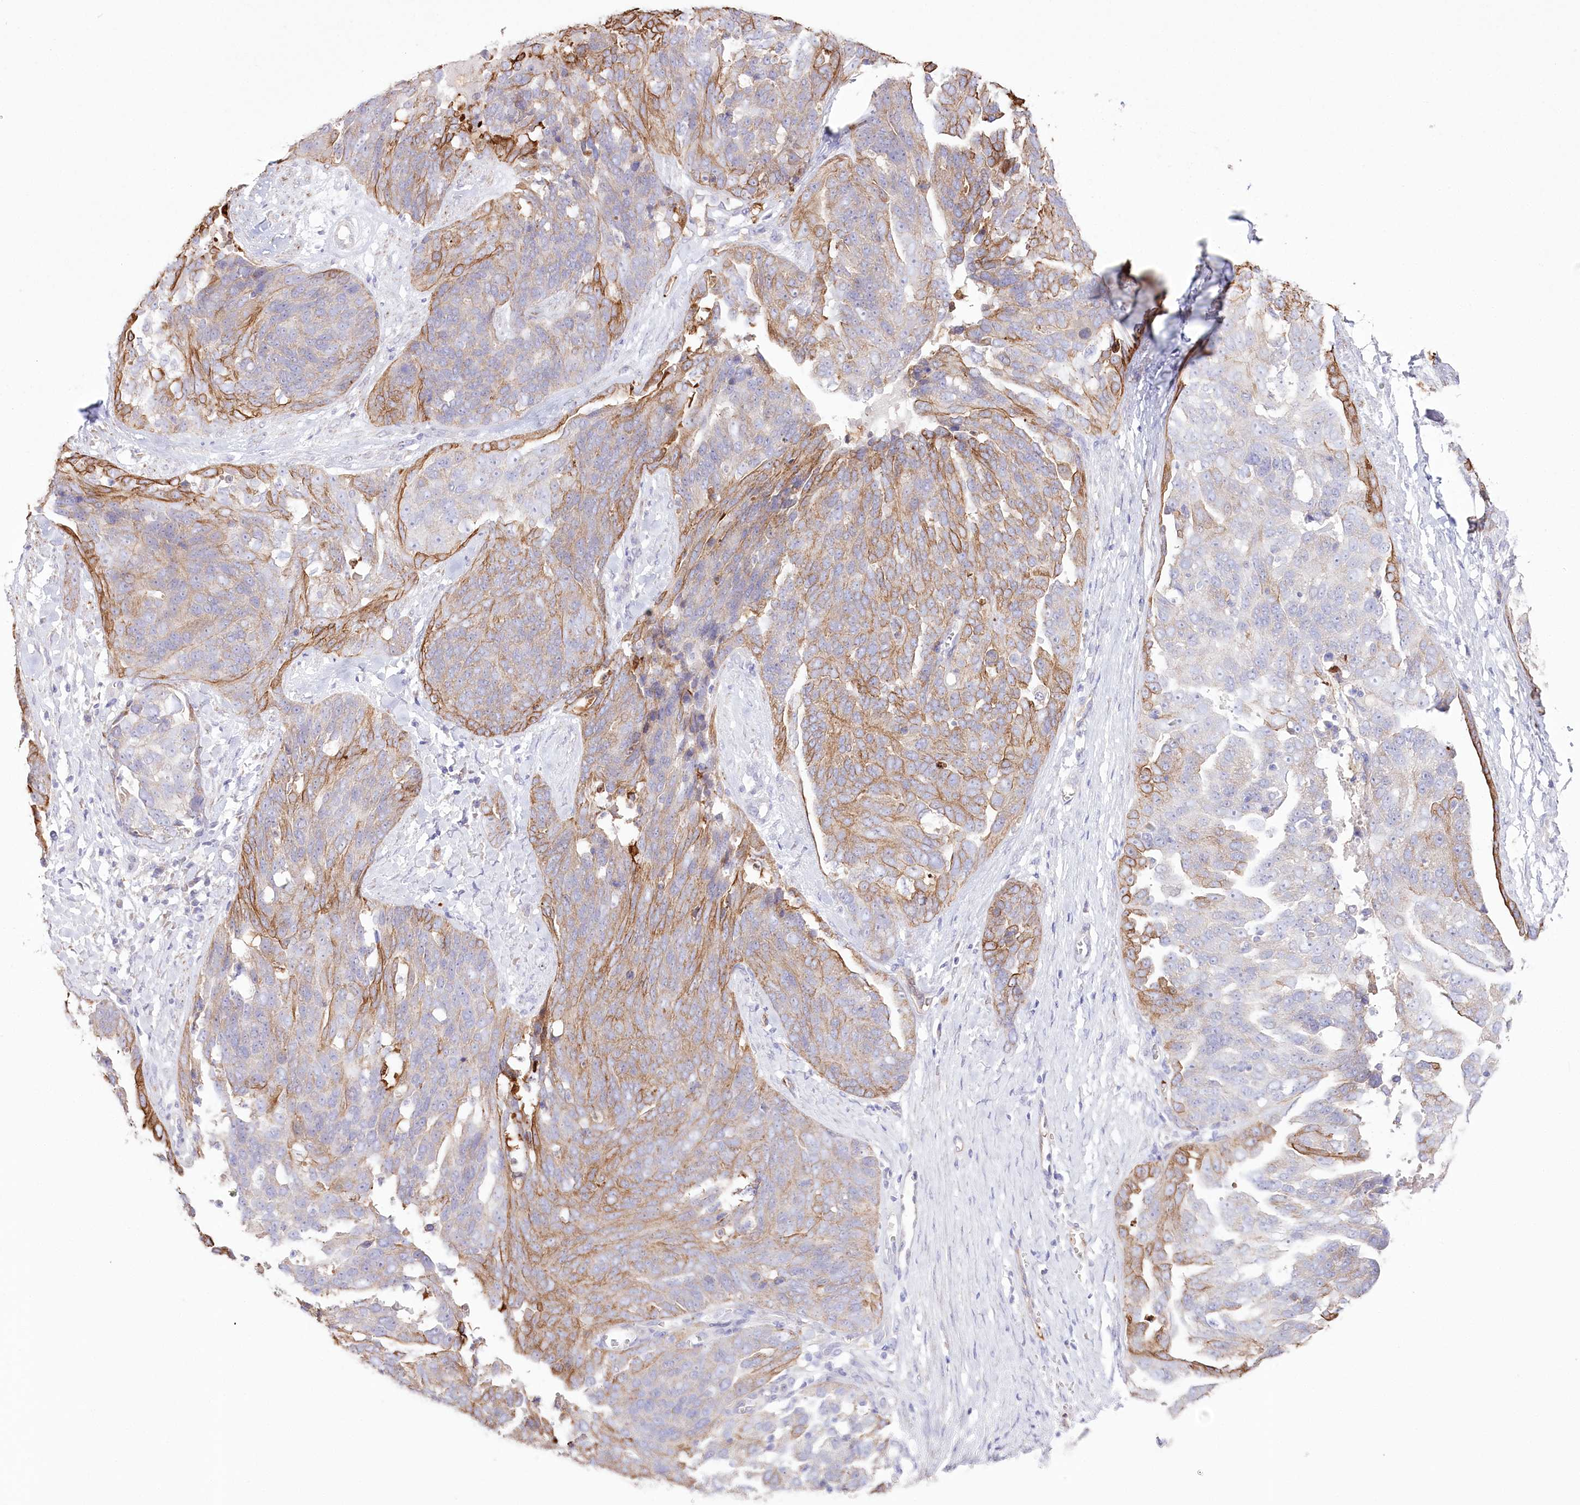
{"staining": {"intensity": "moderate", "quantity": "25%-75%", "location": "cytoplasmic/membranous"}, "tissue": "ovarian cancer", "cell_type": "Tumor cells", "image_type": "cancer", "snomed": [{"axis": "morphology", "description": "Cystadenocarcinoma, serous, NOS"}, {"axis": "topography", "description": "Ovary"}], "caption": "Brown immunohistochemical staining in serous cystadenocarcinoma (ovarian) demonstrates moderate cytoplasmic/membranous staining in about 25%-75% of tumor cells.", "gene": "SLC39A10", "patient": {"sex": "female", "age": 44}}